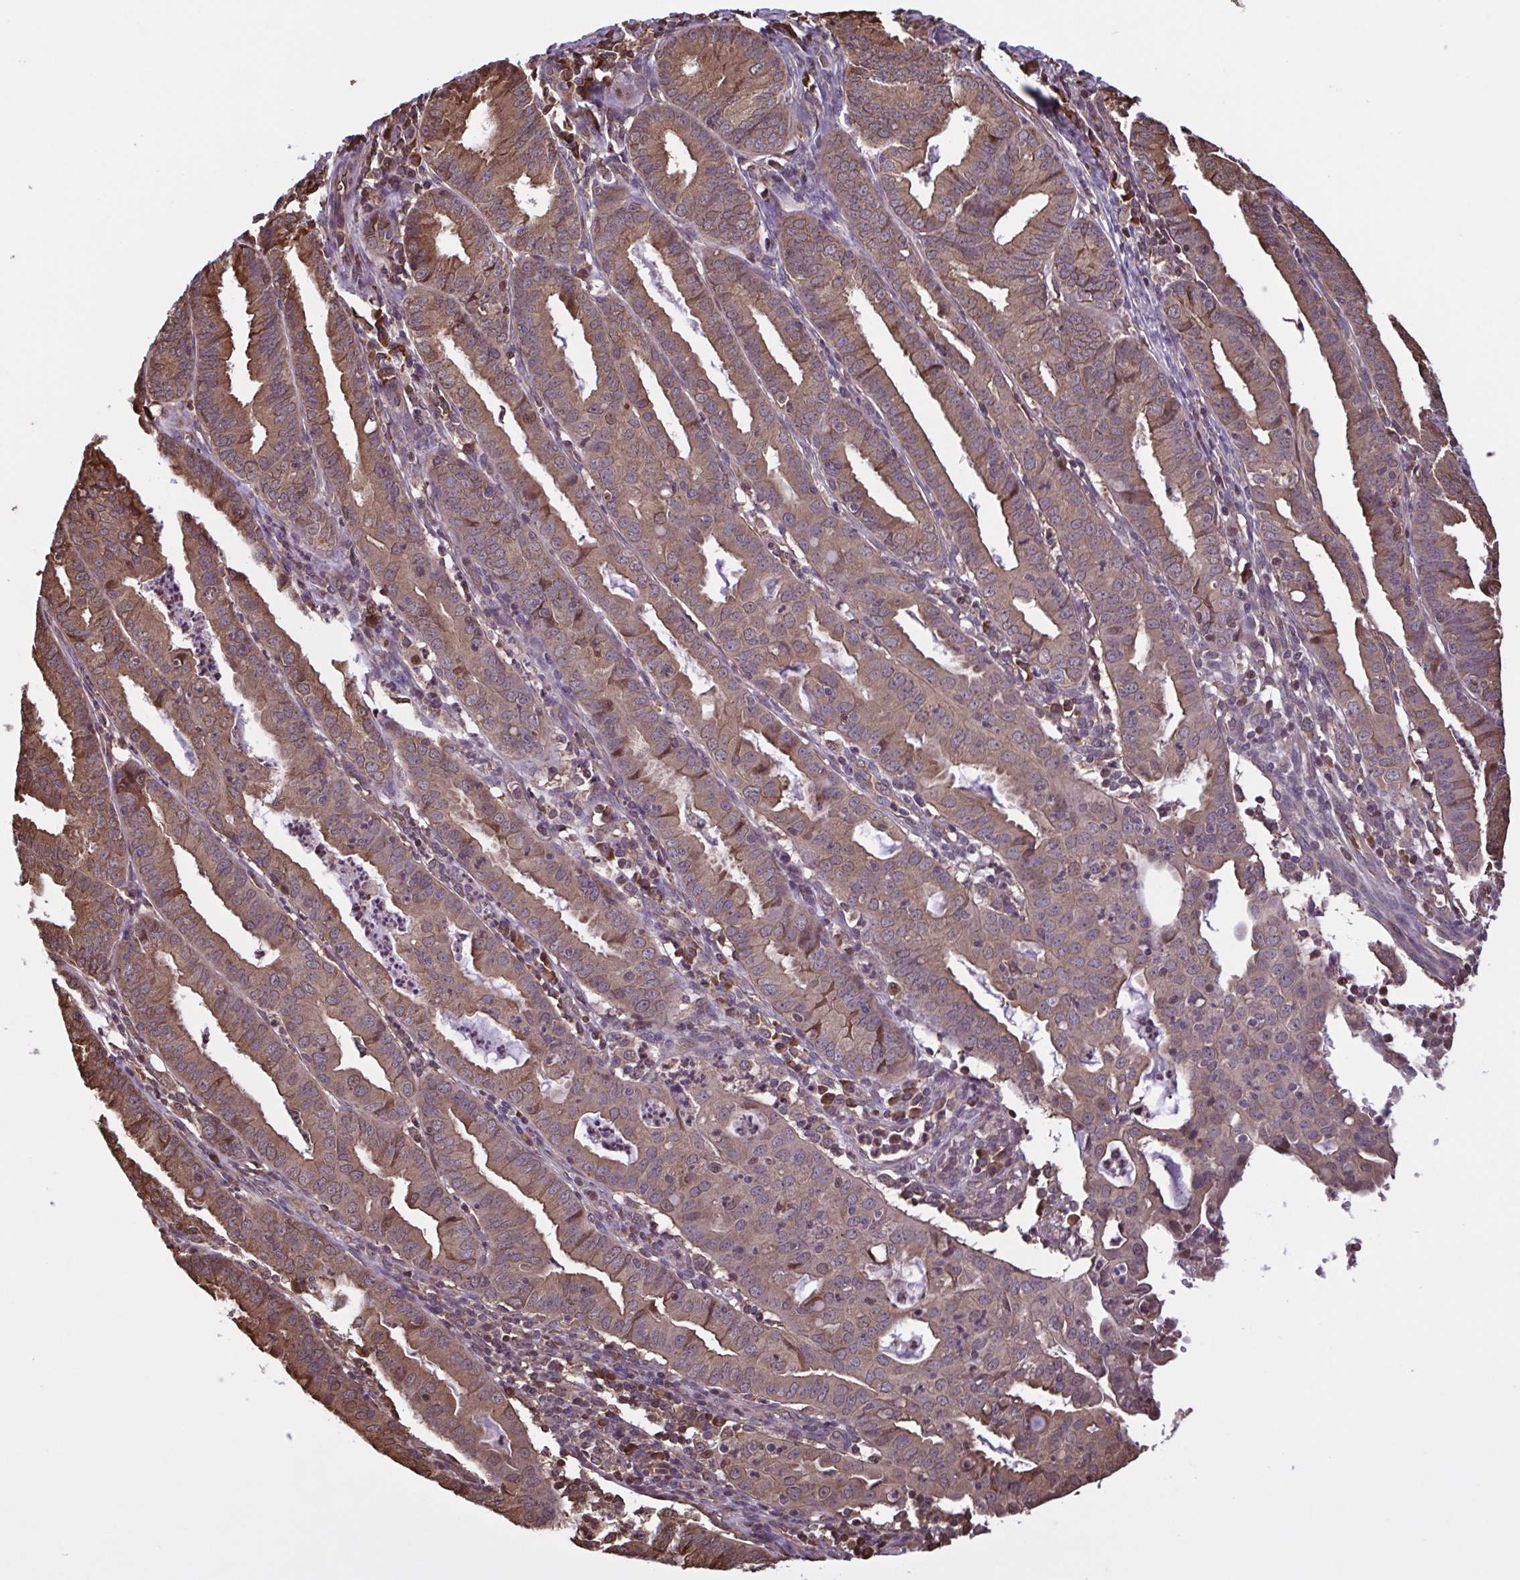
{"staining": {"intensity": "moderate", "quantity": ">75%", "location": "cytoplasmic/membranous"}, "tissue": "endometrial cancer", "cell_type": "Tumor cells", "image_type": "cancer", "snomed": [{"axis": "morphology", "description": "Adenocarcinoma, NOS"}, {"axis": "topography", "description": "Endometrium"}], "caption": "An immunohistochemistry (IHC) photomicrograph of tumor tissue is shown. Protein staining in brown highlights moderate cytoplasmic/membranous positivity in endometrial adenocarcinoma within tumor cells.", "gene": "SEC63", "patient": {"sex": "female", "age": 60}}